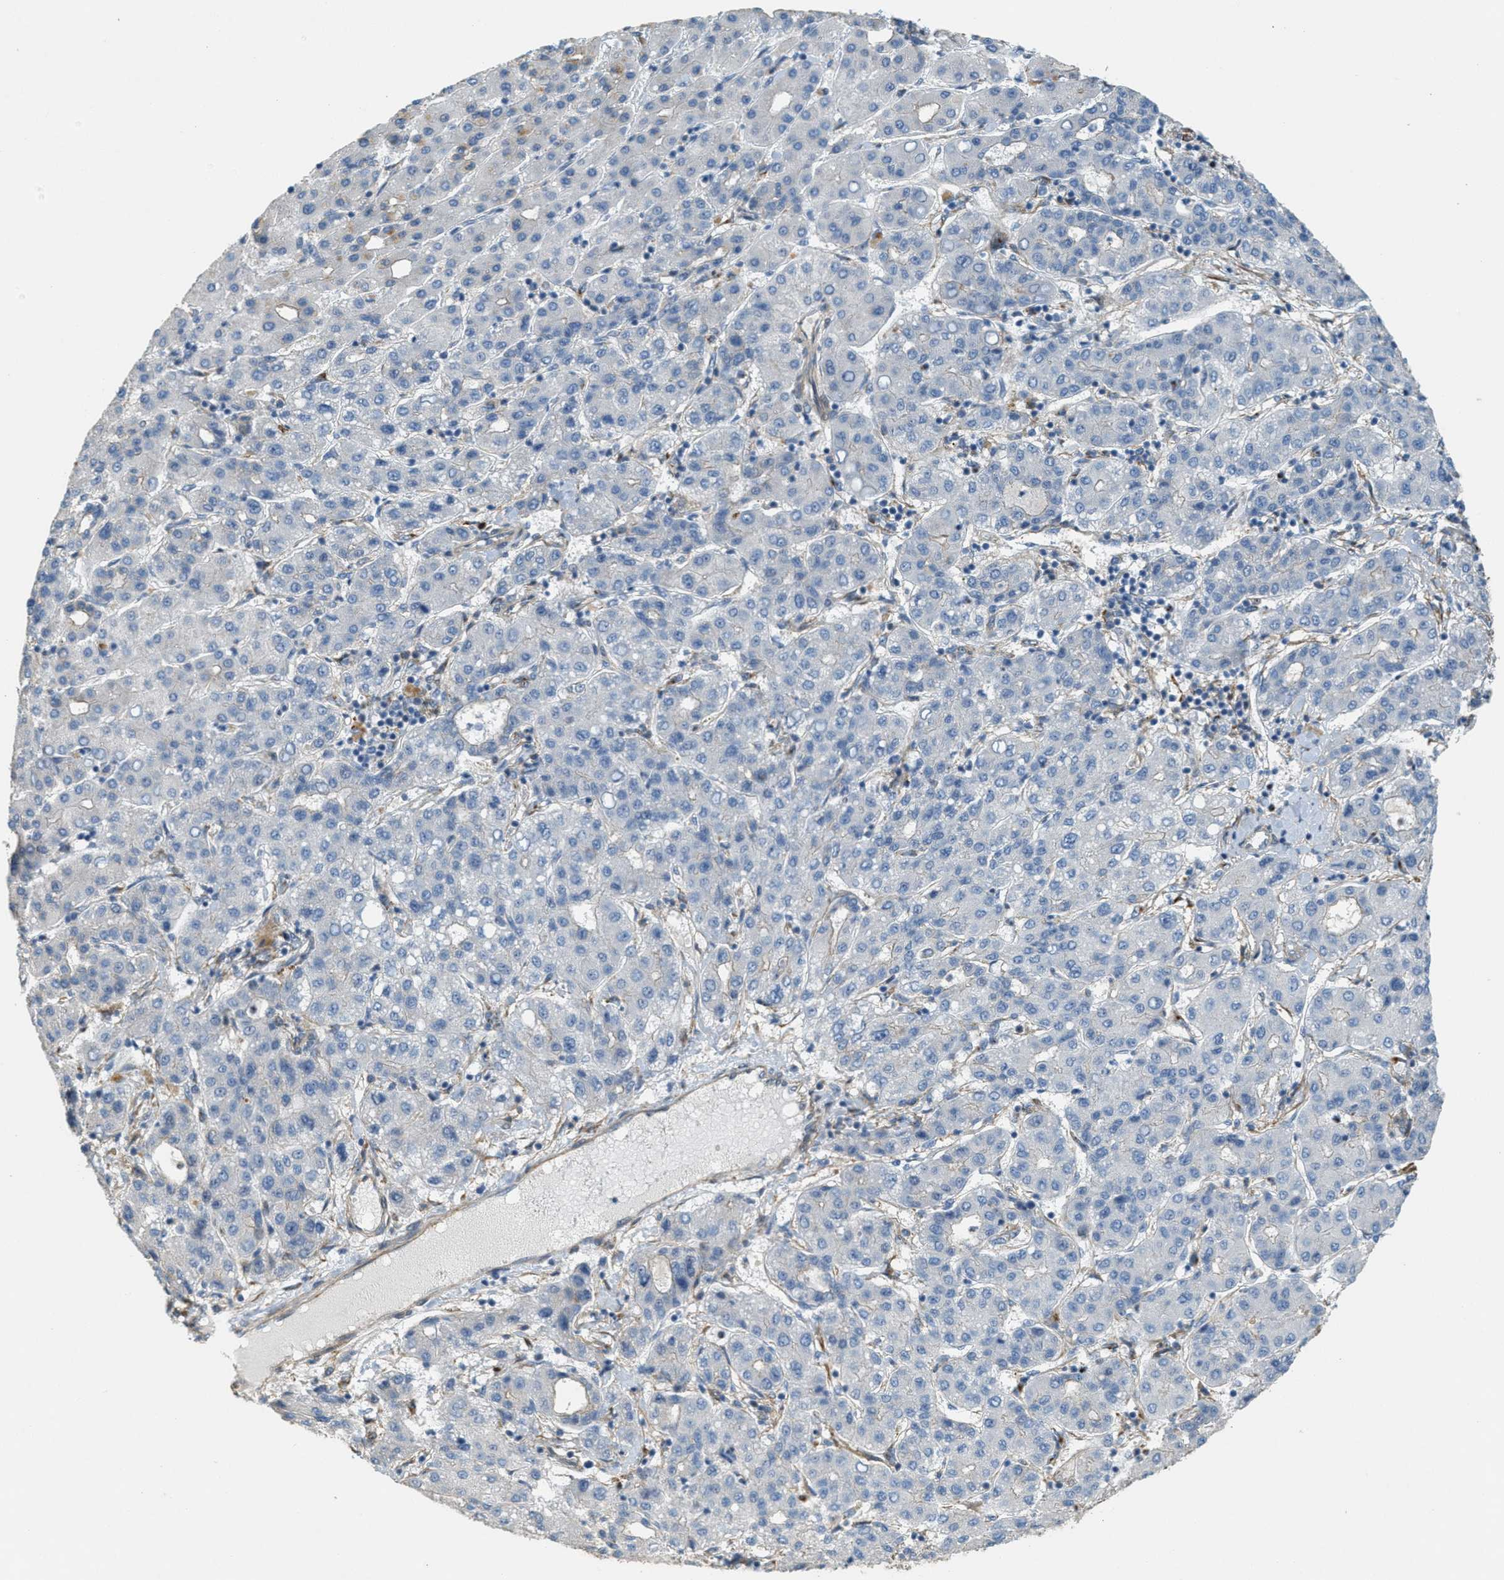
{"staining": {"intensity": "negative", "quantity": "none", "location": "none"}, "tissue": "liver cancer", "cell_type": "Tumor cells", "image_type": "cancer", "snomed": [{"axis": "morphology", "description": "Carcinoma, Hepatocellular, NOS"}, {"axis": "topography", "description": "Liver"}], "caption": "IHC of liver hepatocellular carcinoma demonstrates no positivity in tumor cells.", "gene": "ADCY5", "patient": {"sex": "male", "age": 65}}